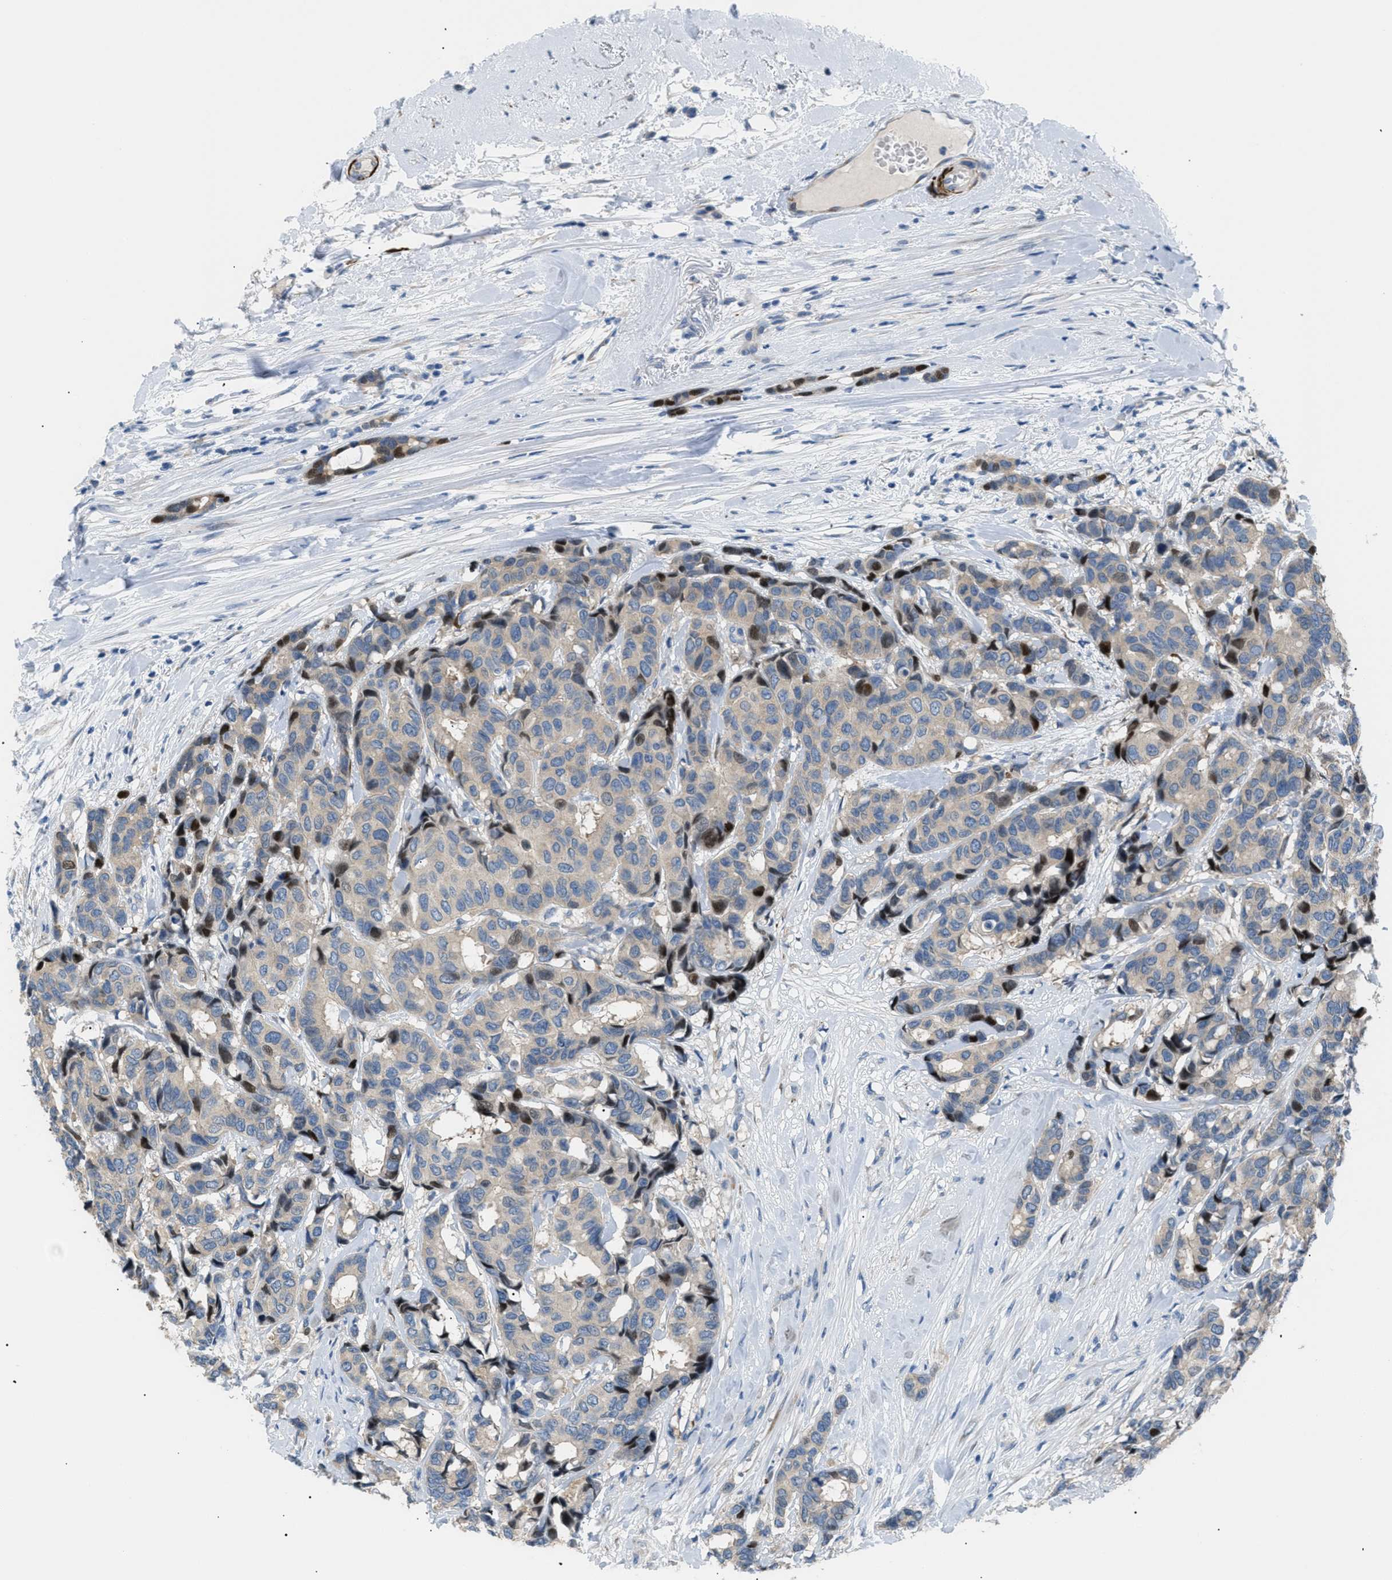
{"staining": {"intensity": "weak", "quantity": "25%-75%", "location": "cytoplasmic/membranous,nuclear"}, "tissue": "breast cancer", "cell_type": "Tumor cells", "image_type": "cancer", "snomed": [{"axis": "morphology", "description": "Duct carcinoma"}, {"axis": "topography", "description": "Breast"}], "caption": "This is an image of immunohistochemistry (IHC) staining of breast cancer, which shows weak staining in the cytoplasmic/membranous and nuclear of tumor cells.", "gene": "ICA1", "patient": {"sex": "female", "age": 87}}